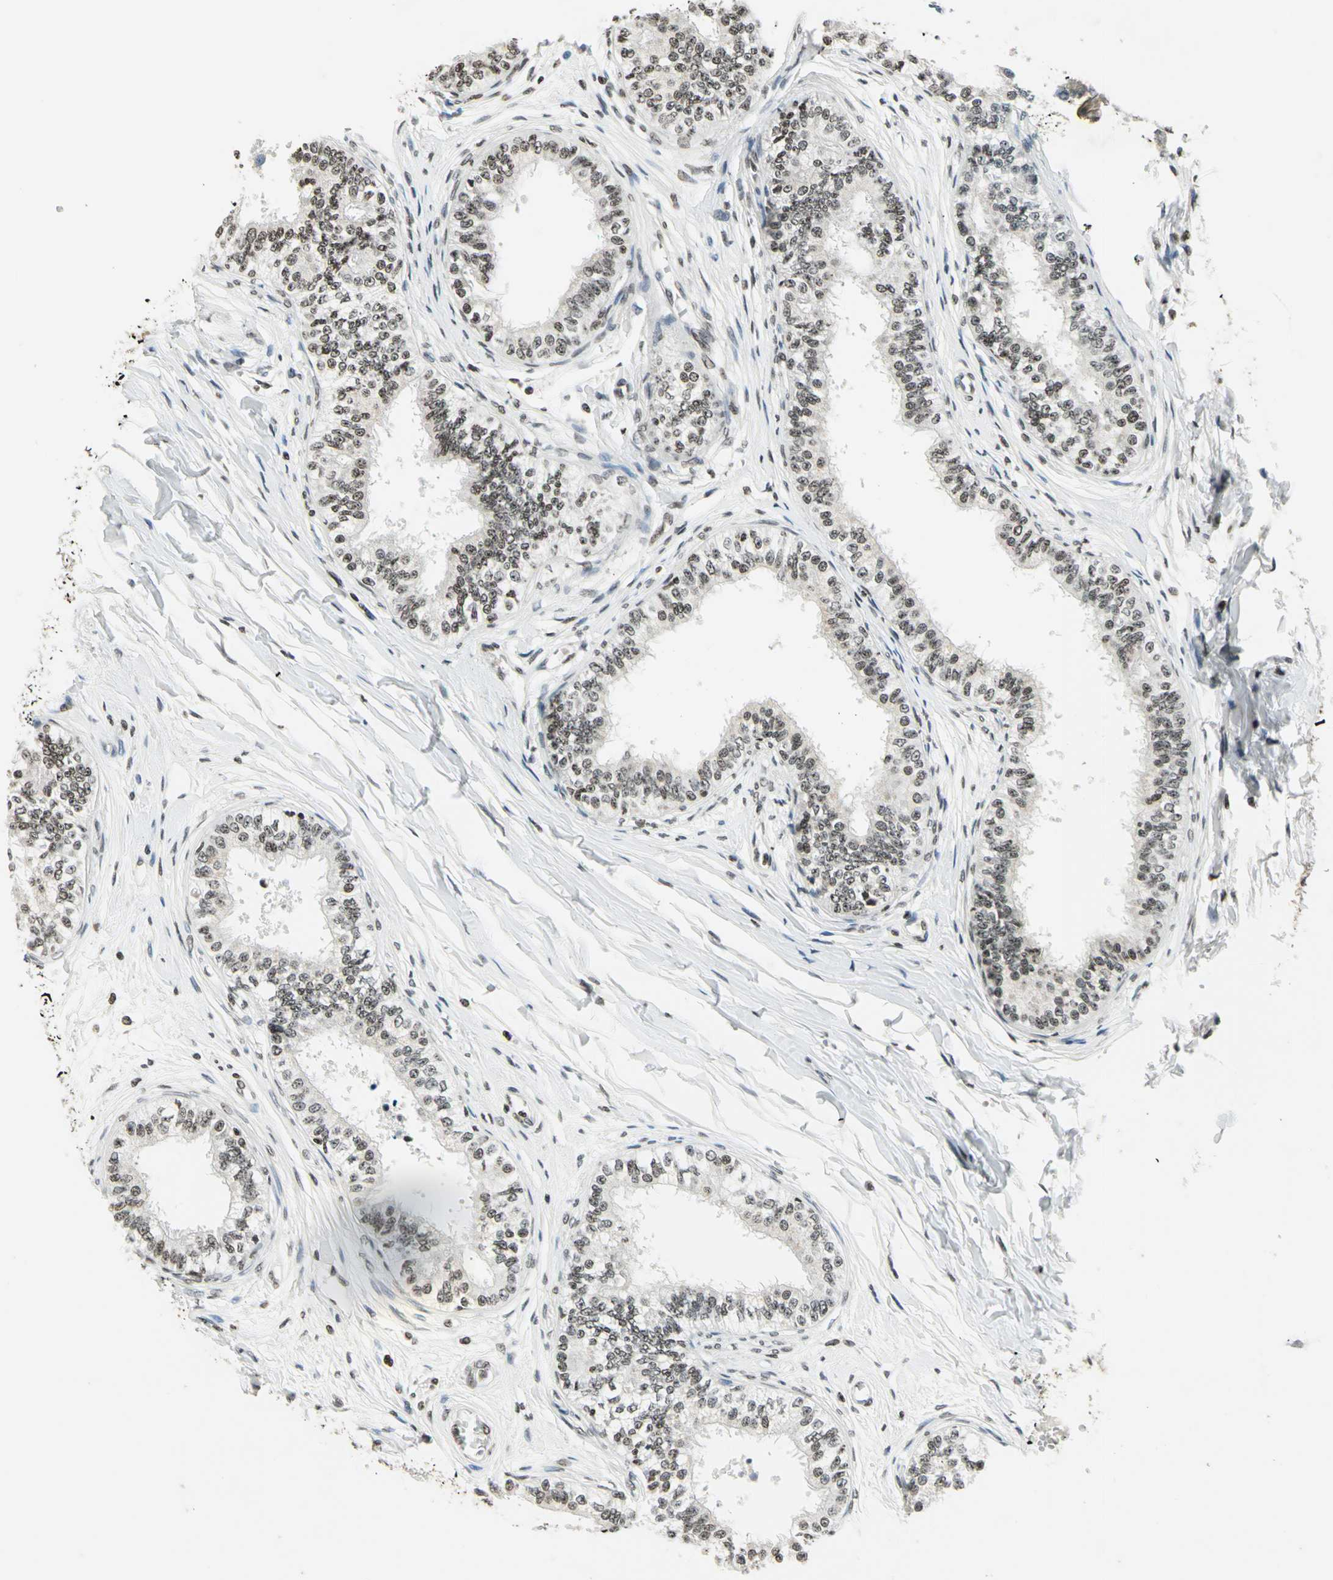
{"staining": {"intensity": "moderate", "quantity": "25%-75%", "location": "cytoplasmic/membranous,nuclear"}, "tissue": "epididymis", "cell_type": "Glandular cells", "image_type": "normal", "snomed": [{"axis": "morphology", "description": "Normal tissue, NOS"}, {"axis": "morphology", "description": "Adenocarcinoma, metastatic, NOS"}, {"axis": "topography", "description": "Testis"}, {"axis": "topography", "description": "Epididymis"}], "caption": "Moderate cytoplasmic/membranous,nuclear positivity is identified in approximately 25%-75% of glandular cells in unremarkable epididymis.", "gene": "LGALS3", "patient": {"sex": "male", "age": 26}}